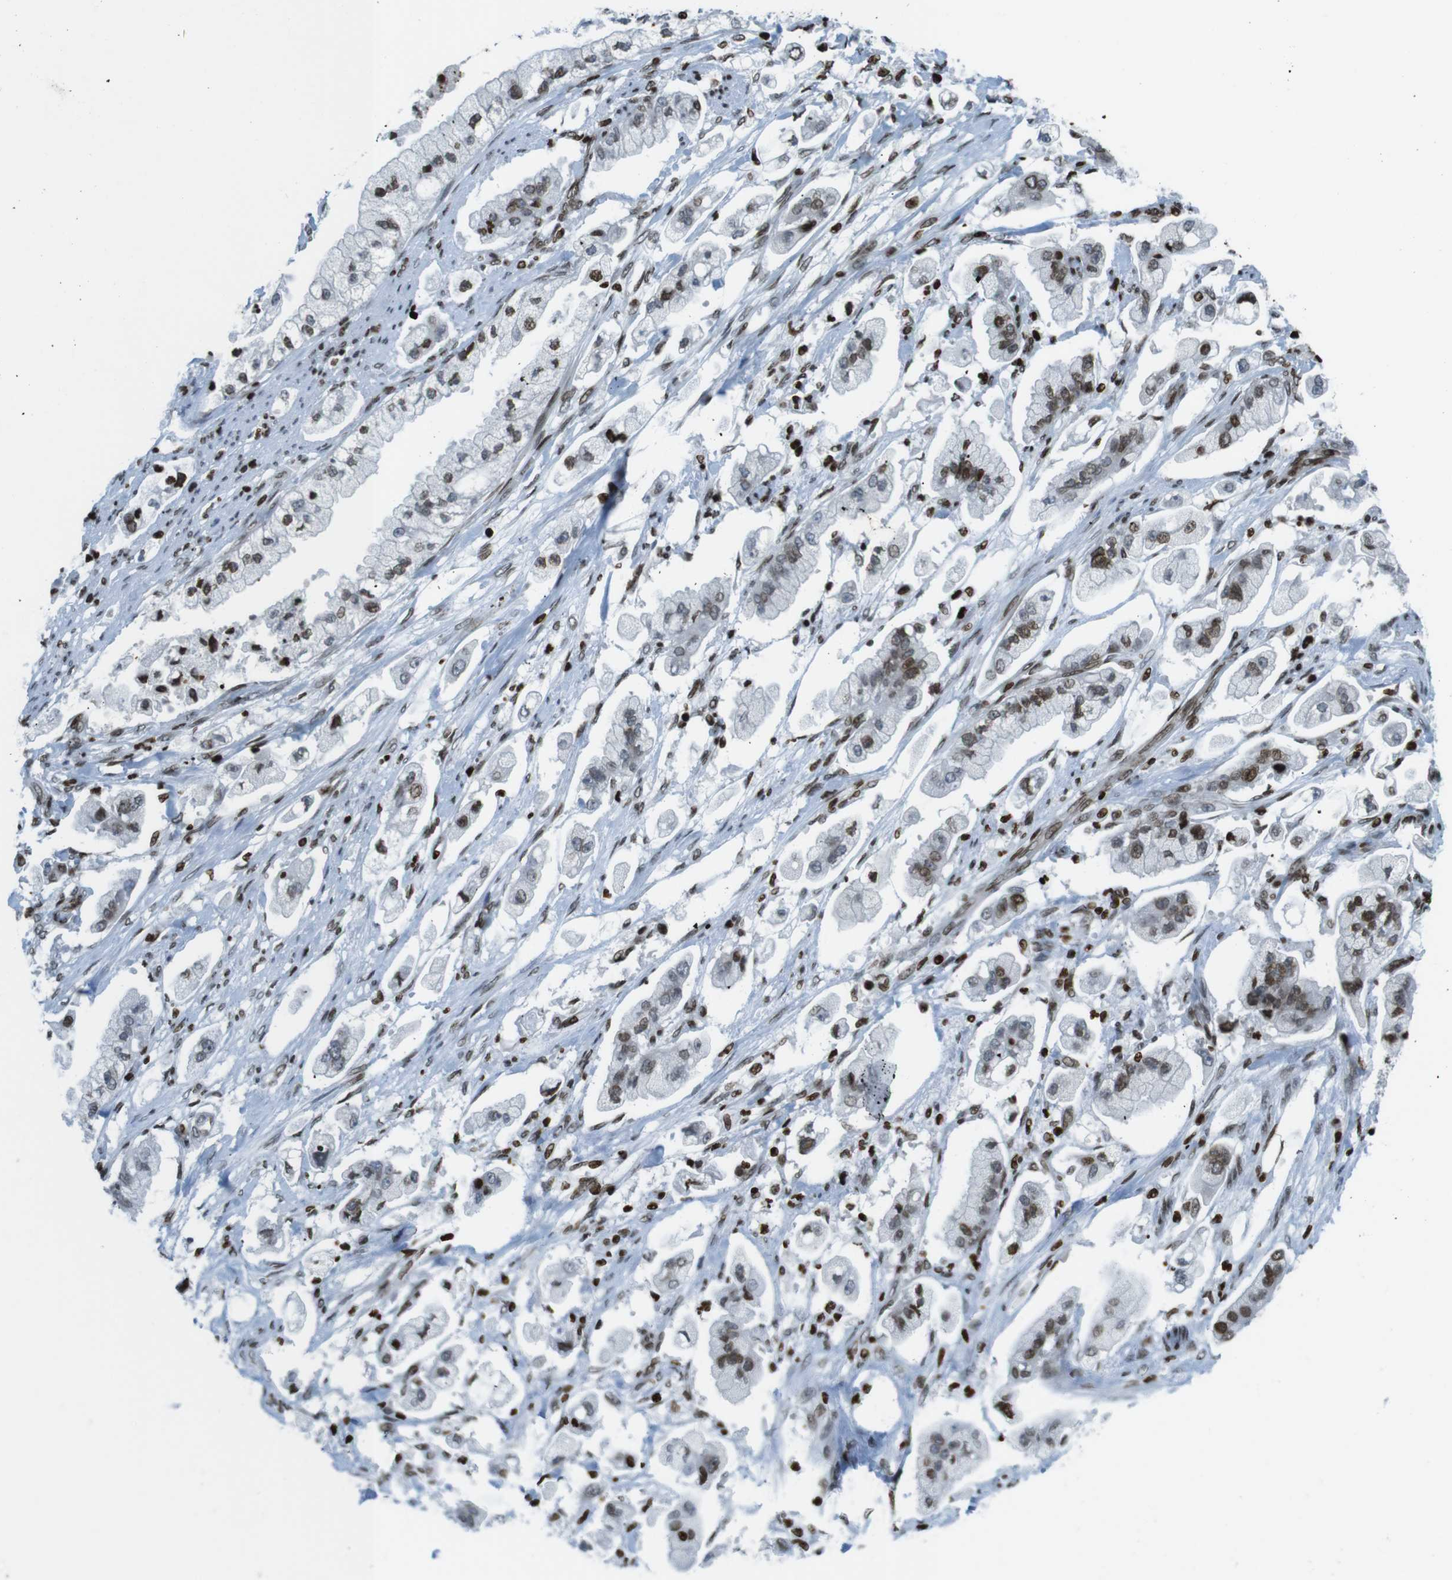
{"staining": {"intensity": "moderate", "quantity": ">75%", "location": "nuclear"}, "tissue": "stomach cancer", "cell_type": "Tumor cells", "image_type": "cancer", "snomed": [{"axis": "morphology", "description": "Adenocarcinoma, NOS"}, {"axis": "topography", "description": "Stomach"}], "caption": "This image displays IHC staining of adenocarcinoma (stomach), with medium moderate nuclear positivity in approximately >75% of tumor cells.", "gene": "H2AC8", "patient": {"sex": "male", "age": 62}}